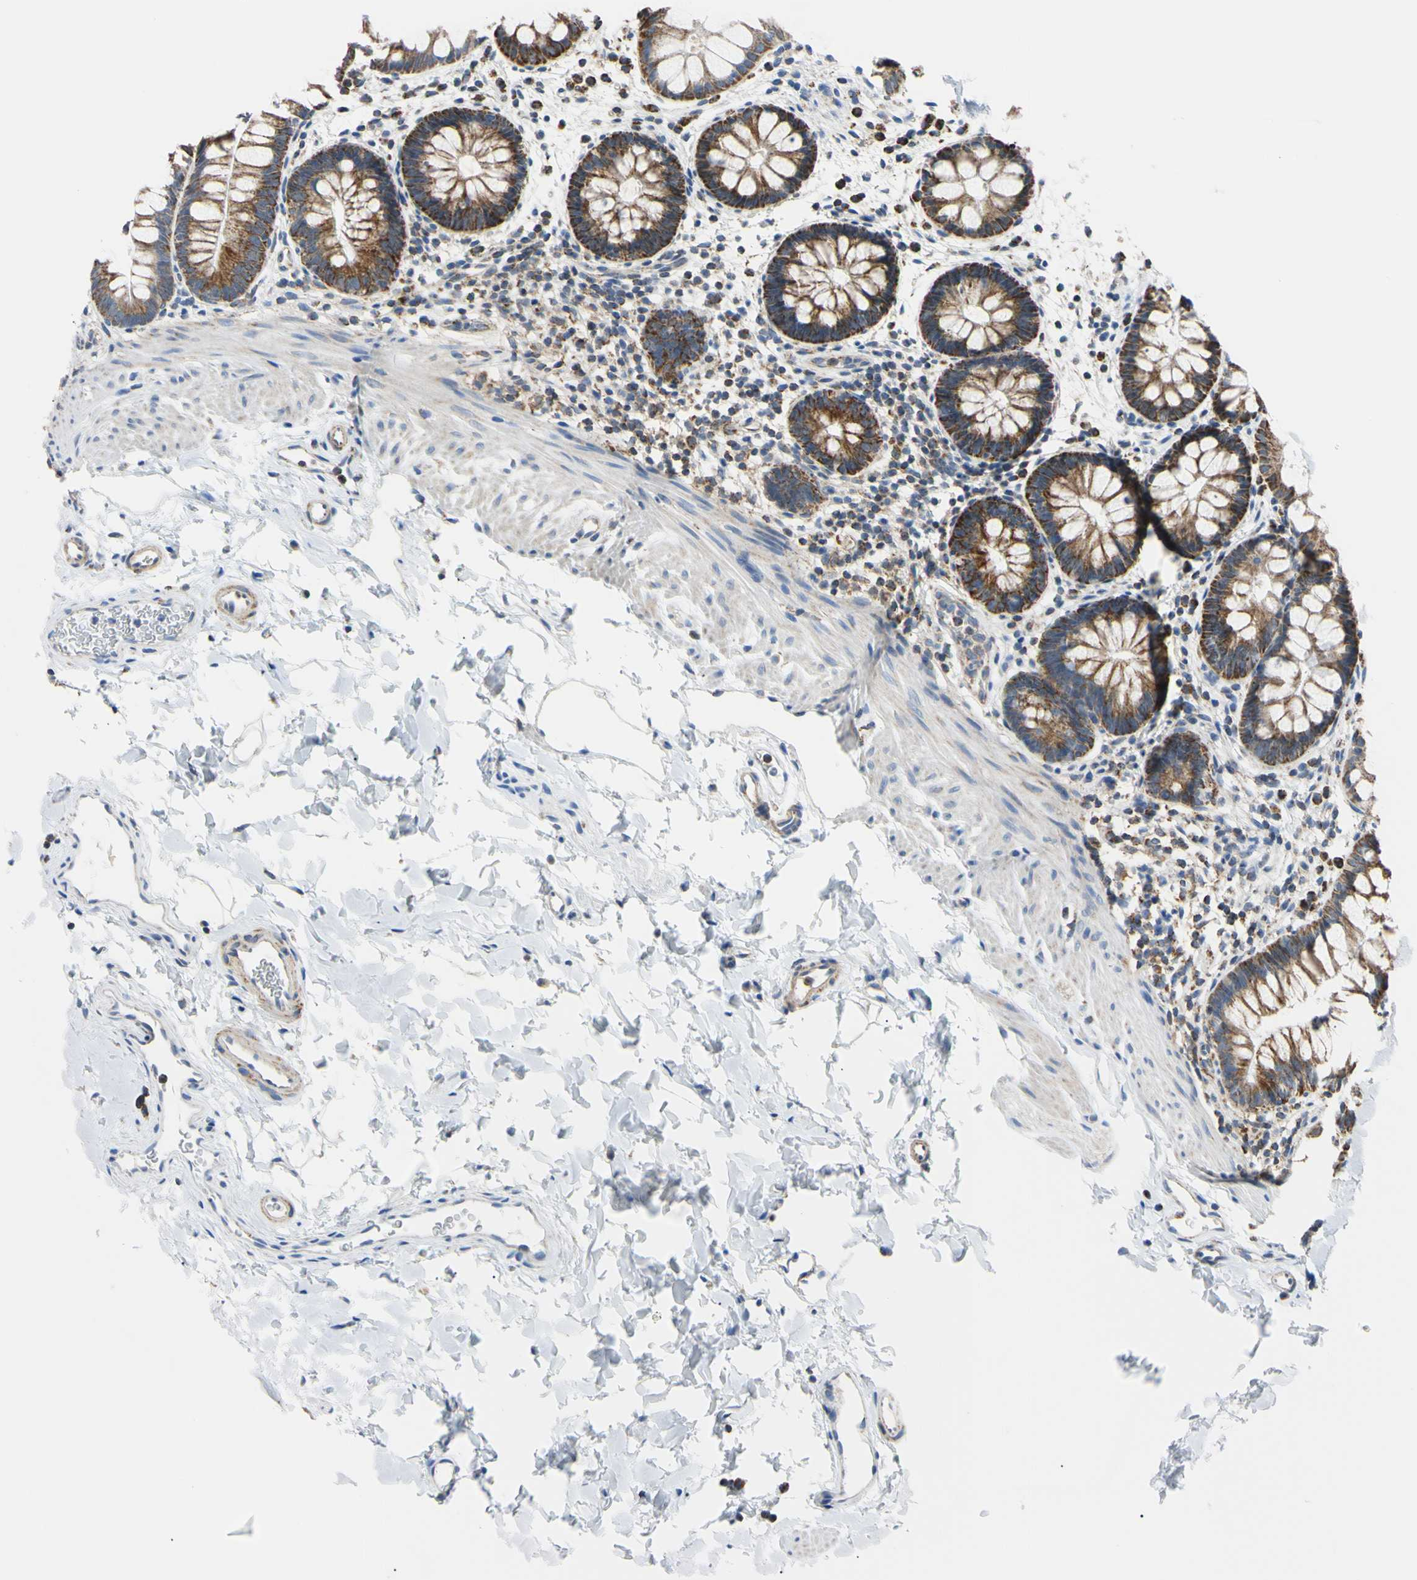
{"staining": {"intensity": "strong", "quantity": ">75%", "location": "cytoplasmic/membranous"}, "tissue": "rectum", "cell_type": "Glandular cells", "image_type": "normal", "snomed": [{"axis": "morphology", "description": "Normal tissue, NOS"}, {"axis": "topography", "description": "Rectum"}], "caption": "Immunohistochemistry photomicrograph of unremarkable rectum: human rectum stained using immunohistochemistry (IHC) demonstrates high levels of strong protein expression localized specifically in the cytoplasmic/membranous of glandular cells, appearing as a cytoplasmic/membranous brown color.", "gene": "CLPP", "patient": {"sex": "female", "age": 24}}